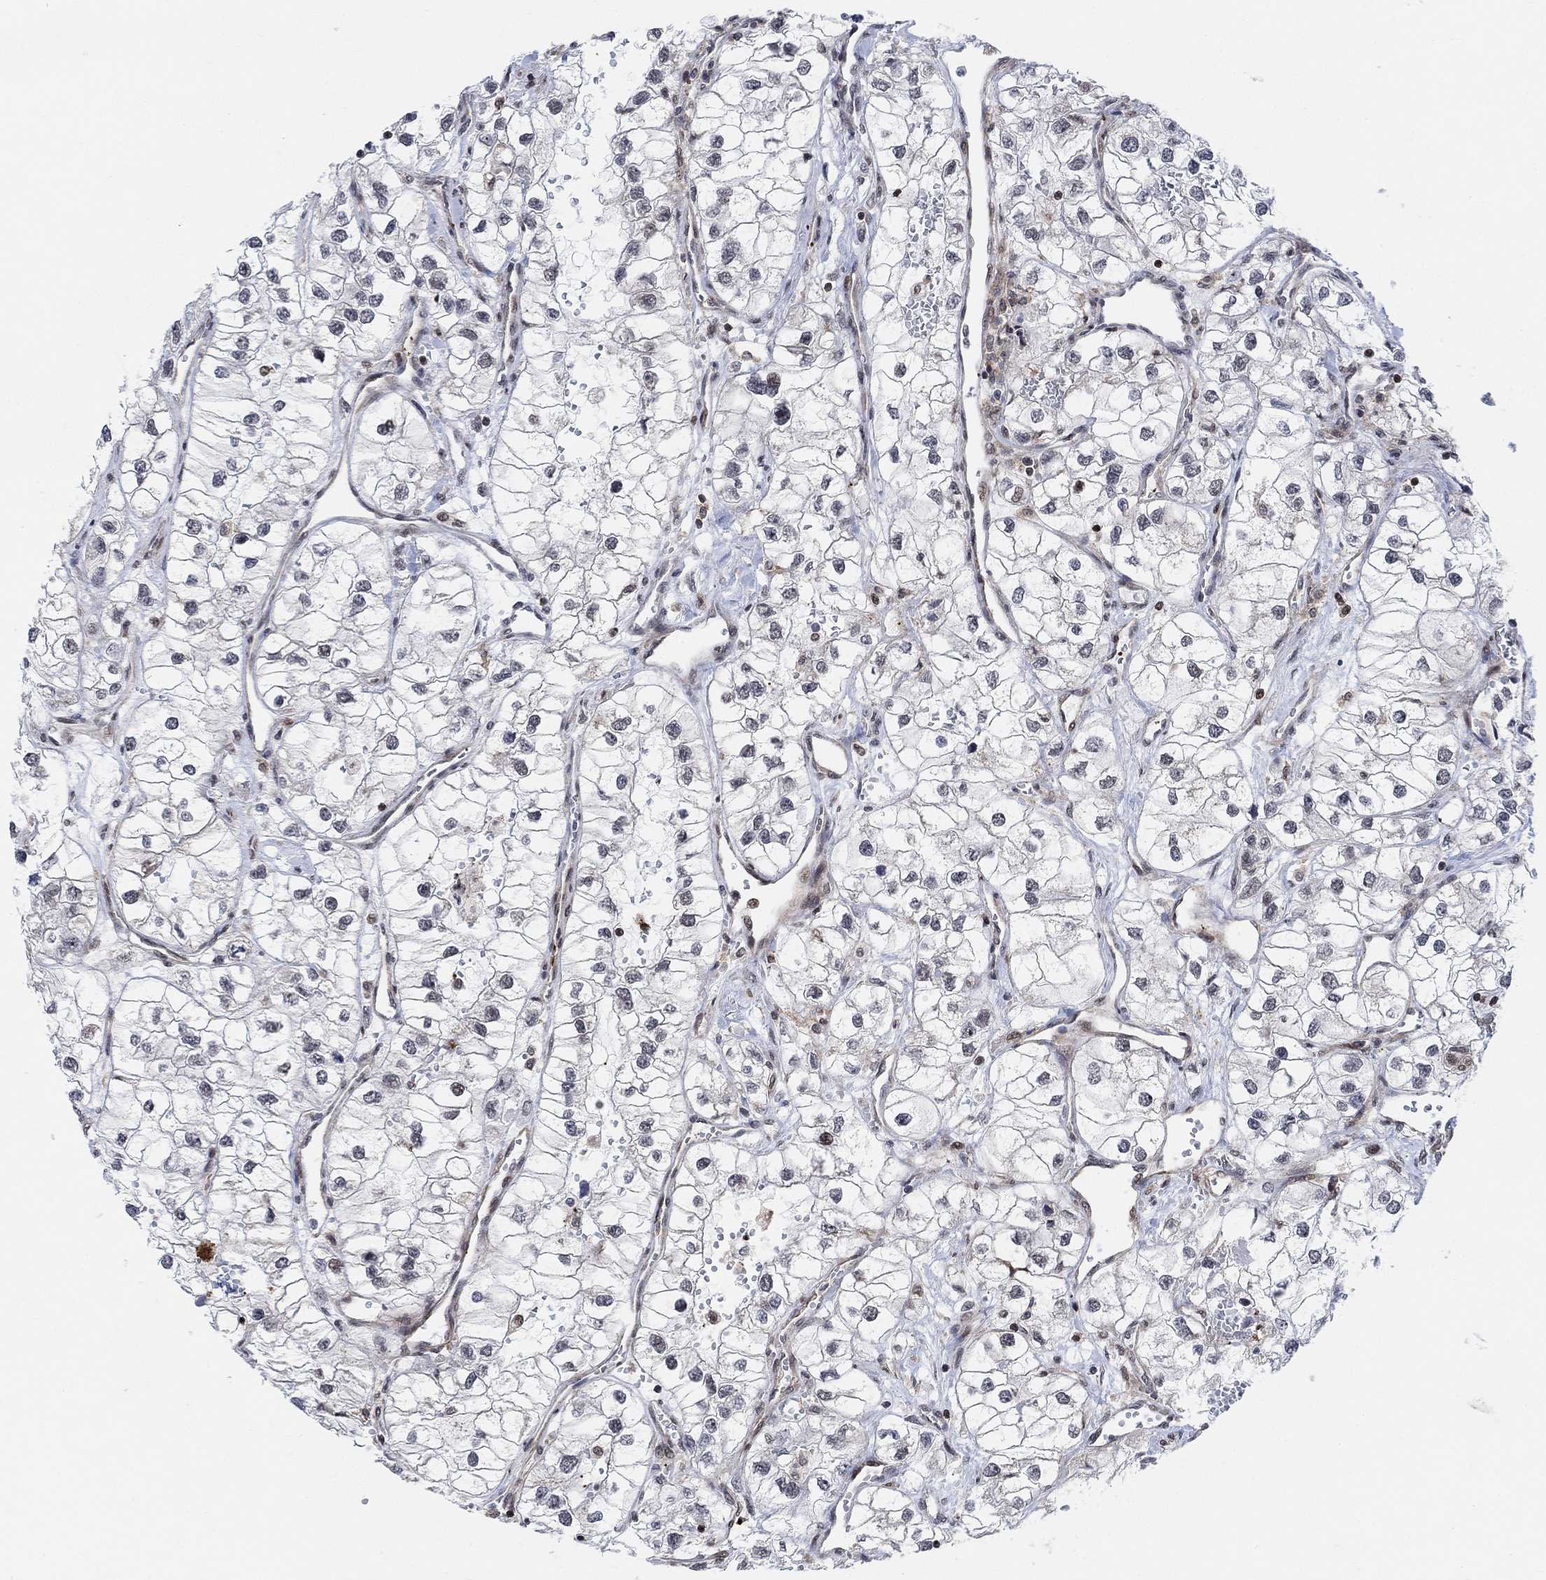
{"staining": {"intensity": "negative", "quantity": "none", "location": "none"}, "tissue": "renal cancer", "cell_type": "Tumor cells", "image_type": "cancer", "snomed": [{"axis": "morphology", "description": "Adenocarcinoma, NOS"}, {"axis": "topography", "description": "Kidney"}], "caption": "Human renal cancer stained for a protein using immunohistochemistry (IHC) demonstrates no positivity in tumor cells.", "gene": "PWWP2B", "patient": {"sex": "male", "age": 59}}